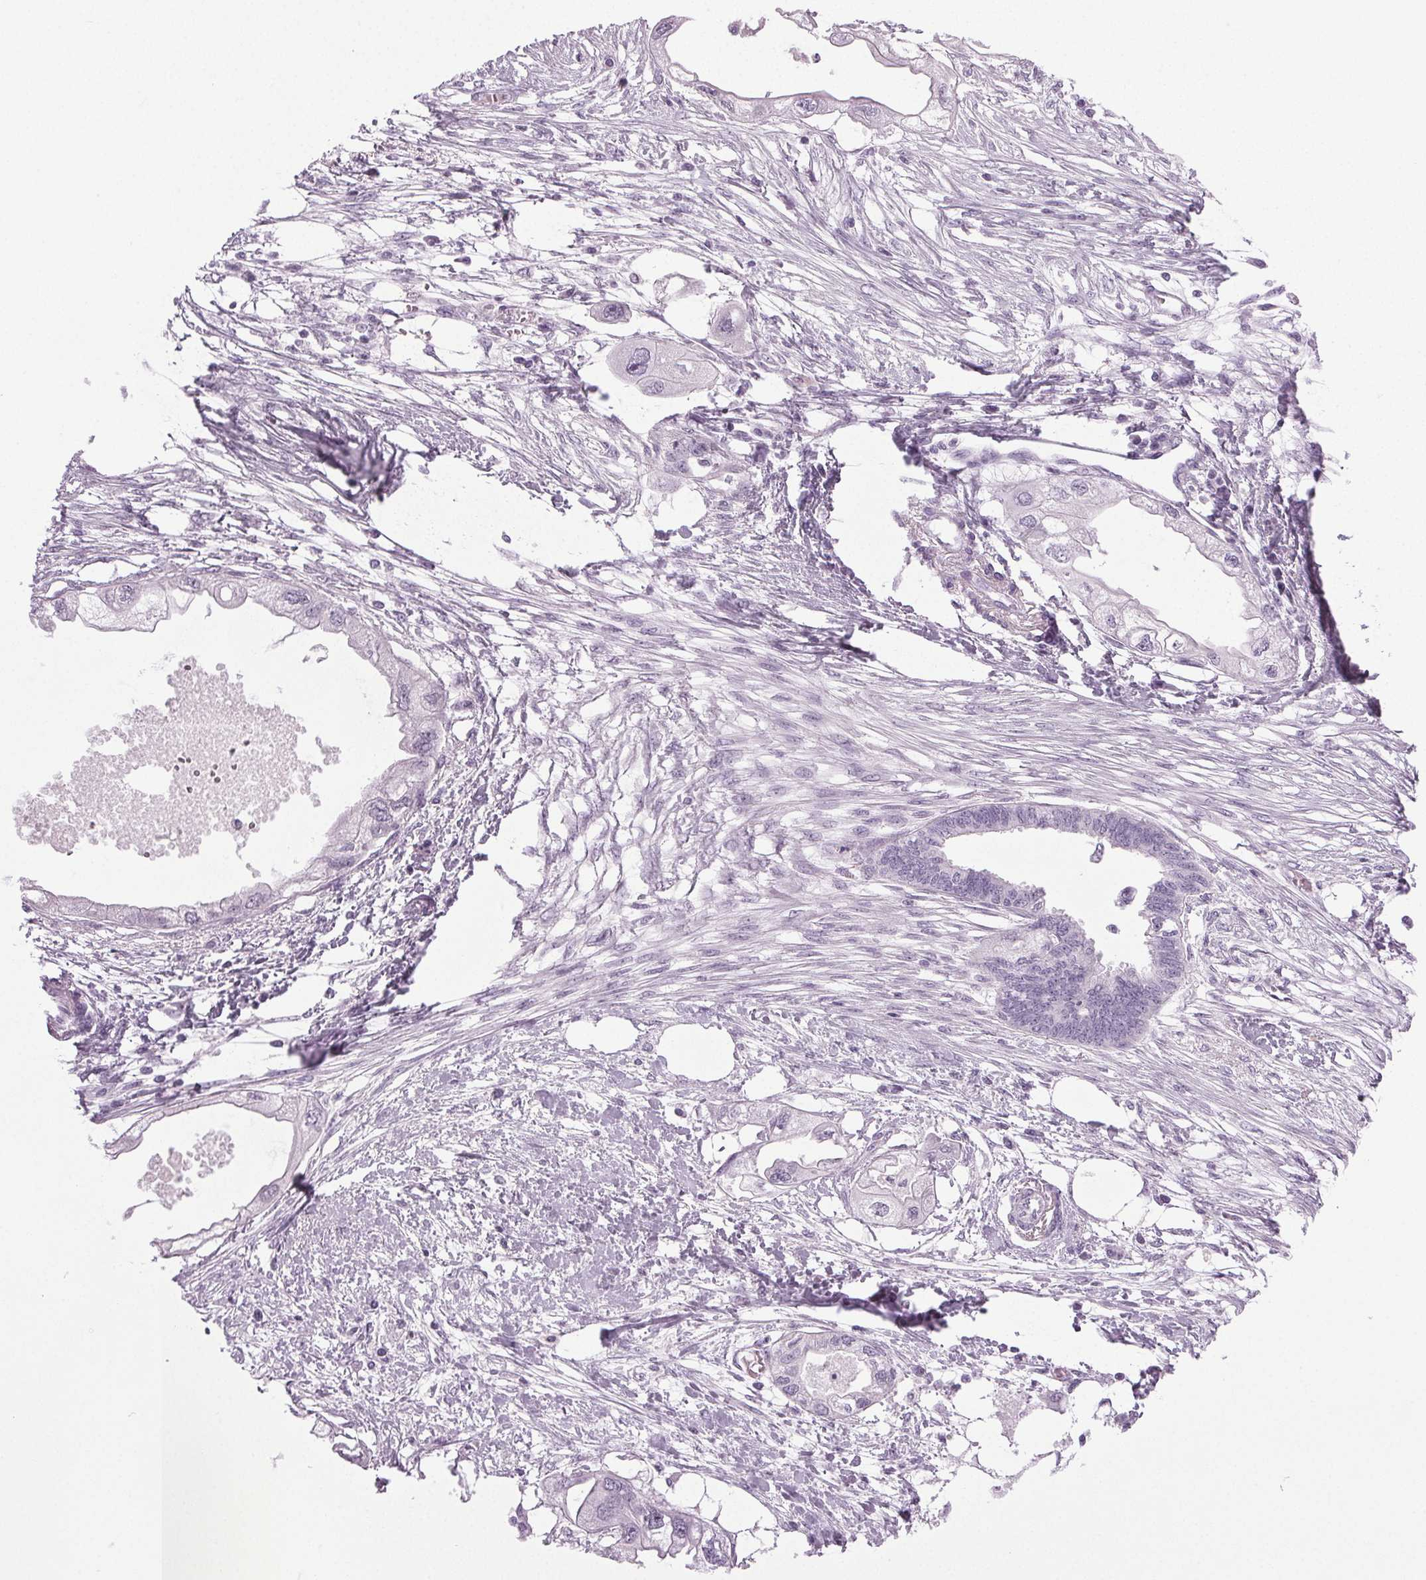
{"staining": {"intensity": "negative", "quantity": "none", "location": "none"}, "tissue": "endometrial cancer", "cell_type": "Tumor cells", "image_type": "cancer", "snomed": [{"axis": "morphology", "description": "Adenocarcinoma, NOS"}, {"axis": "morphology", "description": "Adenocarcinoma, metastatic, NOS"}, {"axis": "topography", "description": "Adipose tissue"}, {"axis": "topography", "description": "Endometrium"}], "caption": "Protein analysis of endometrial adenocarcinoma demonstrates no significant staining in tumor cells. (Stains: DAB IHC with hematoxylin counter stain, Microscopy: brightfield microscopy at high magnification).", "gene": "IGF2BP1", "patient": {"sex": "female", "age": 67}}